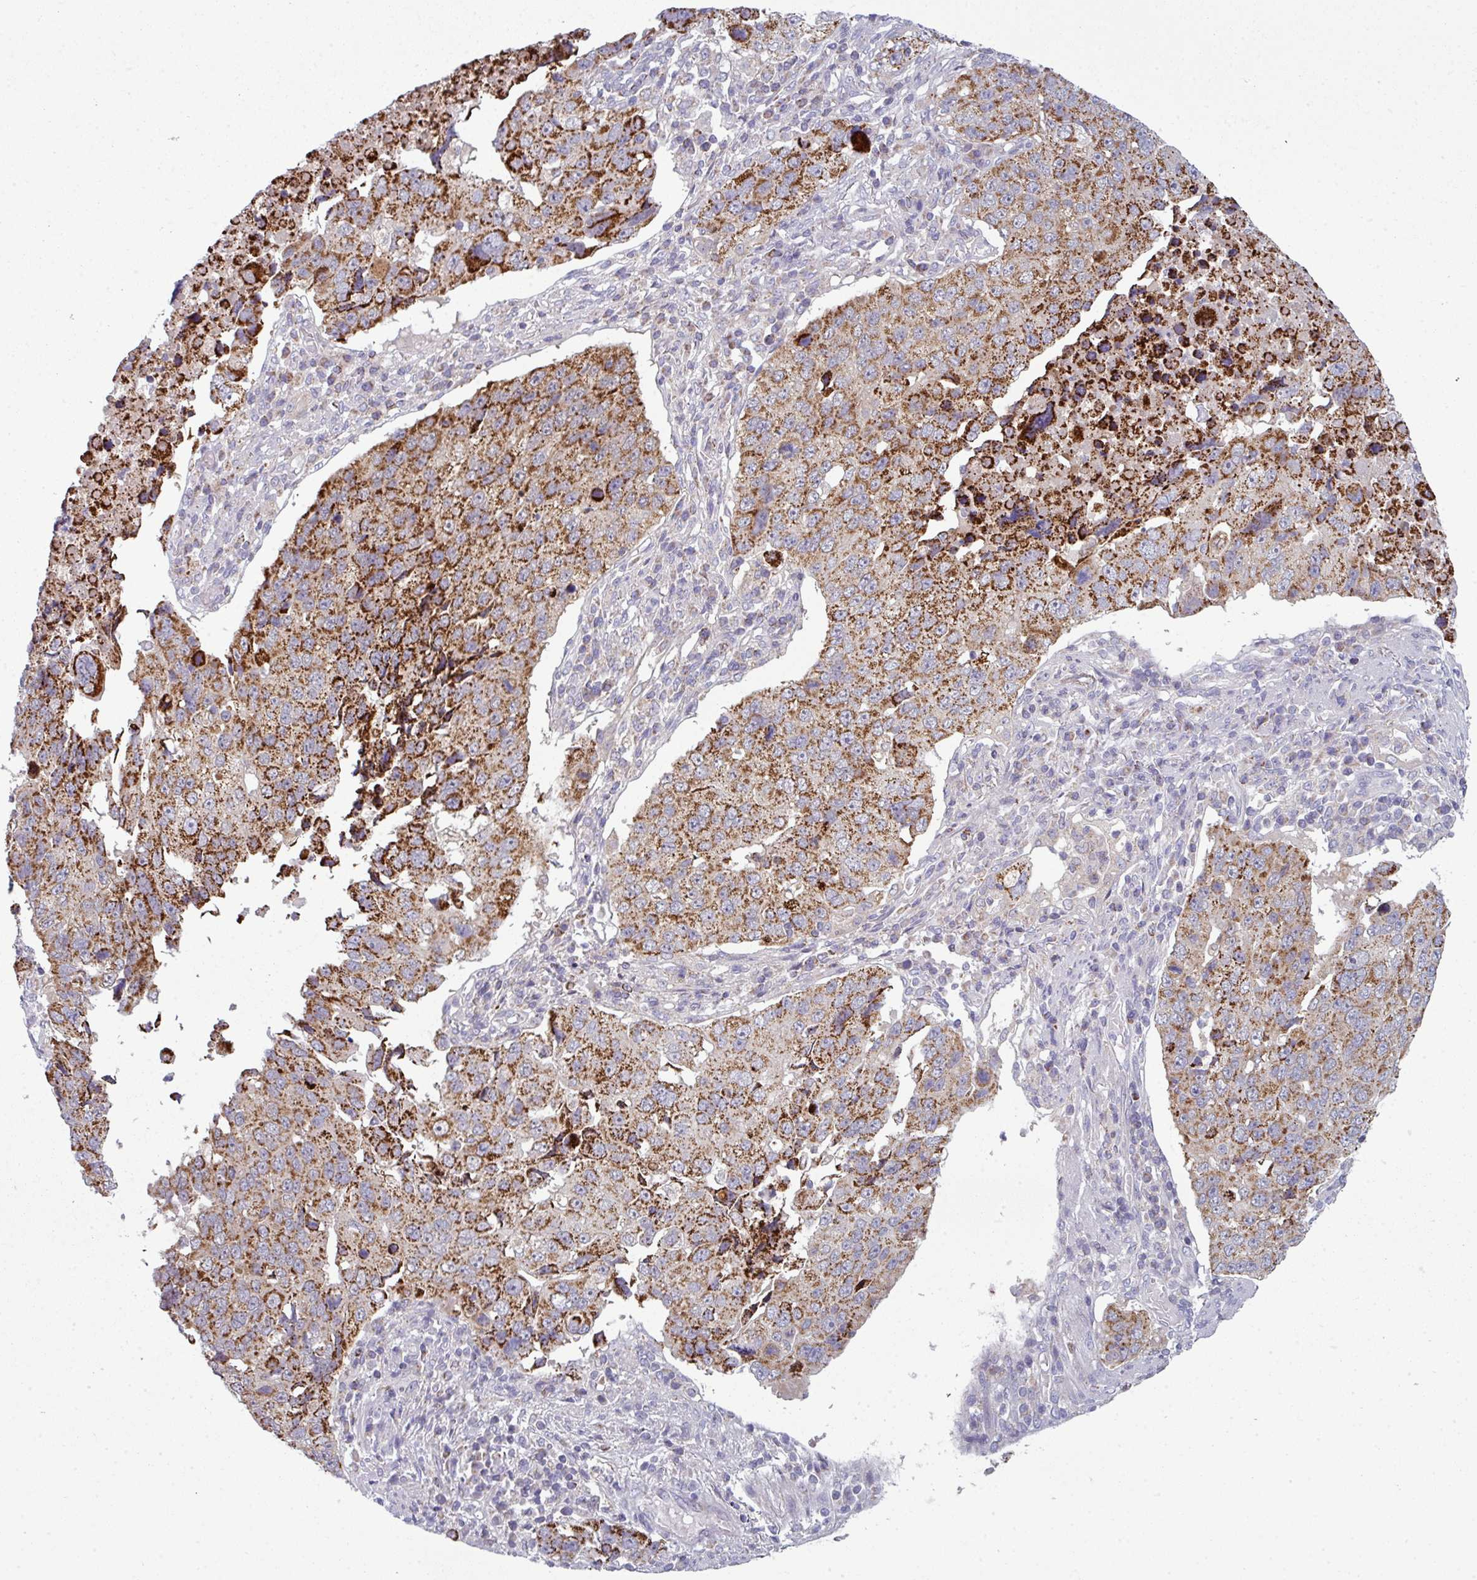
{"staining": {"intensity": "strong", "quantity": ">75%", "location": "cytoplasmic/membranous"}, "tissue": "lung cancer", "cell_type": "Tumor cells", "image_type": "cancer", "snomed": [{"axis": "morphology", "description": "Squamous cell carcinoma, NOS"}, {"axis": "topography", "description": "Lung"}], "caption": "Strong cytoplasmic/membranous protein positivity is seen in about >75% of tumor cells in lung squamous cell carcinoma.", "gene": "ZNF615", "patient": {"sex": "female", "age": 66}}